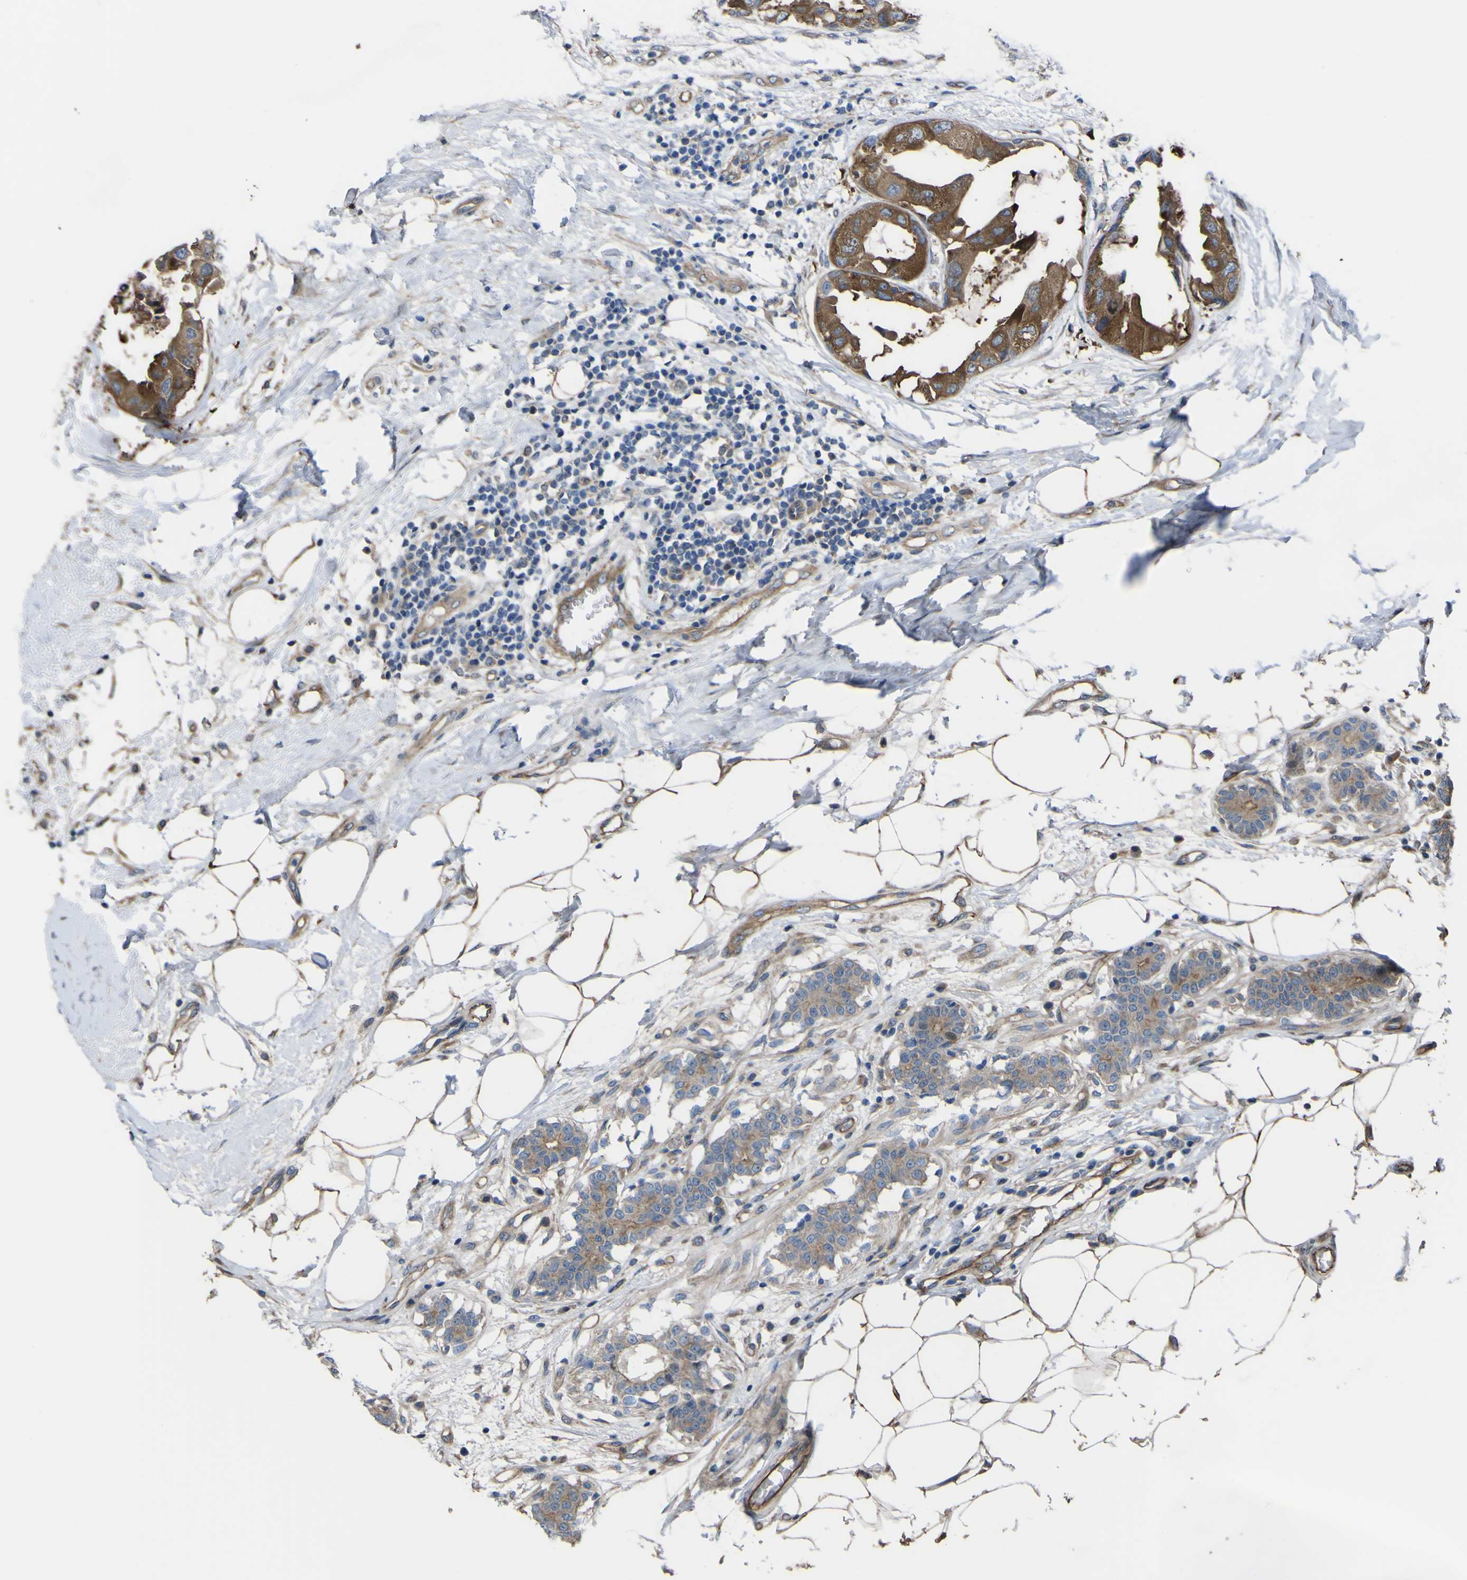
{"staining": {"intensity": "moderate", "quantity": ">75%", "location": "cytoplasmic/membranous"}, "tissue": "breast cancer", "cell_type": "Tumor cells", "image_type": "cancer", "snomed": [{"axis": "morphology", "description": "Duct carcinoma"}, {"axis": "topography", "description": "Breast"}], "caption": "Protein analysis of breast cancer tissue demonstrates moderate cytoplasmic/membranous expression in approximately >75% of tumor cells.", "gene": "FBXO30", "patient": {"sex": "female", "age": 40}}